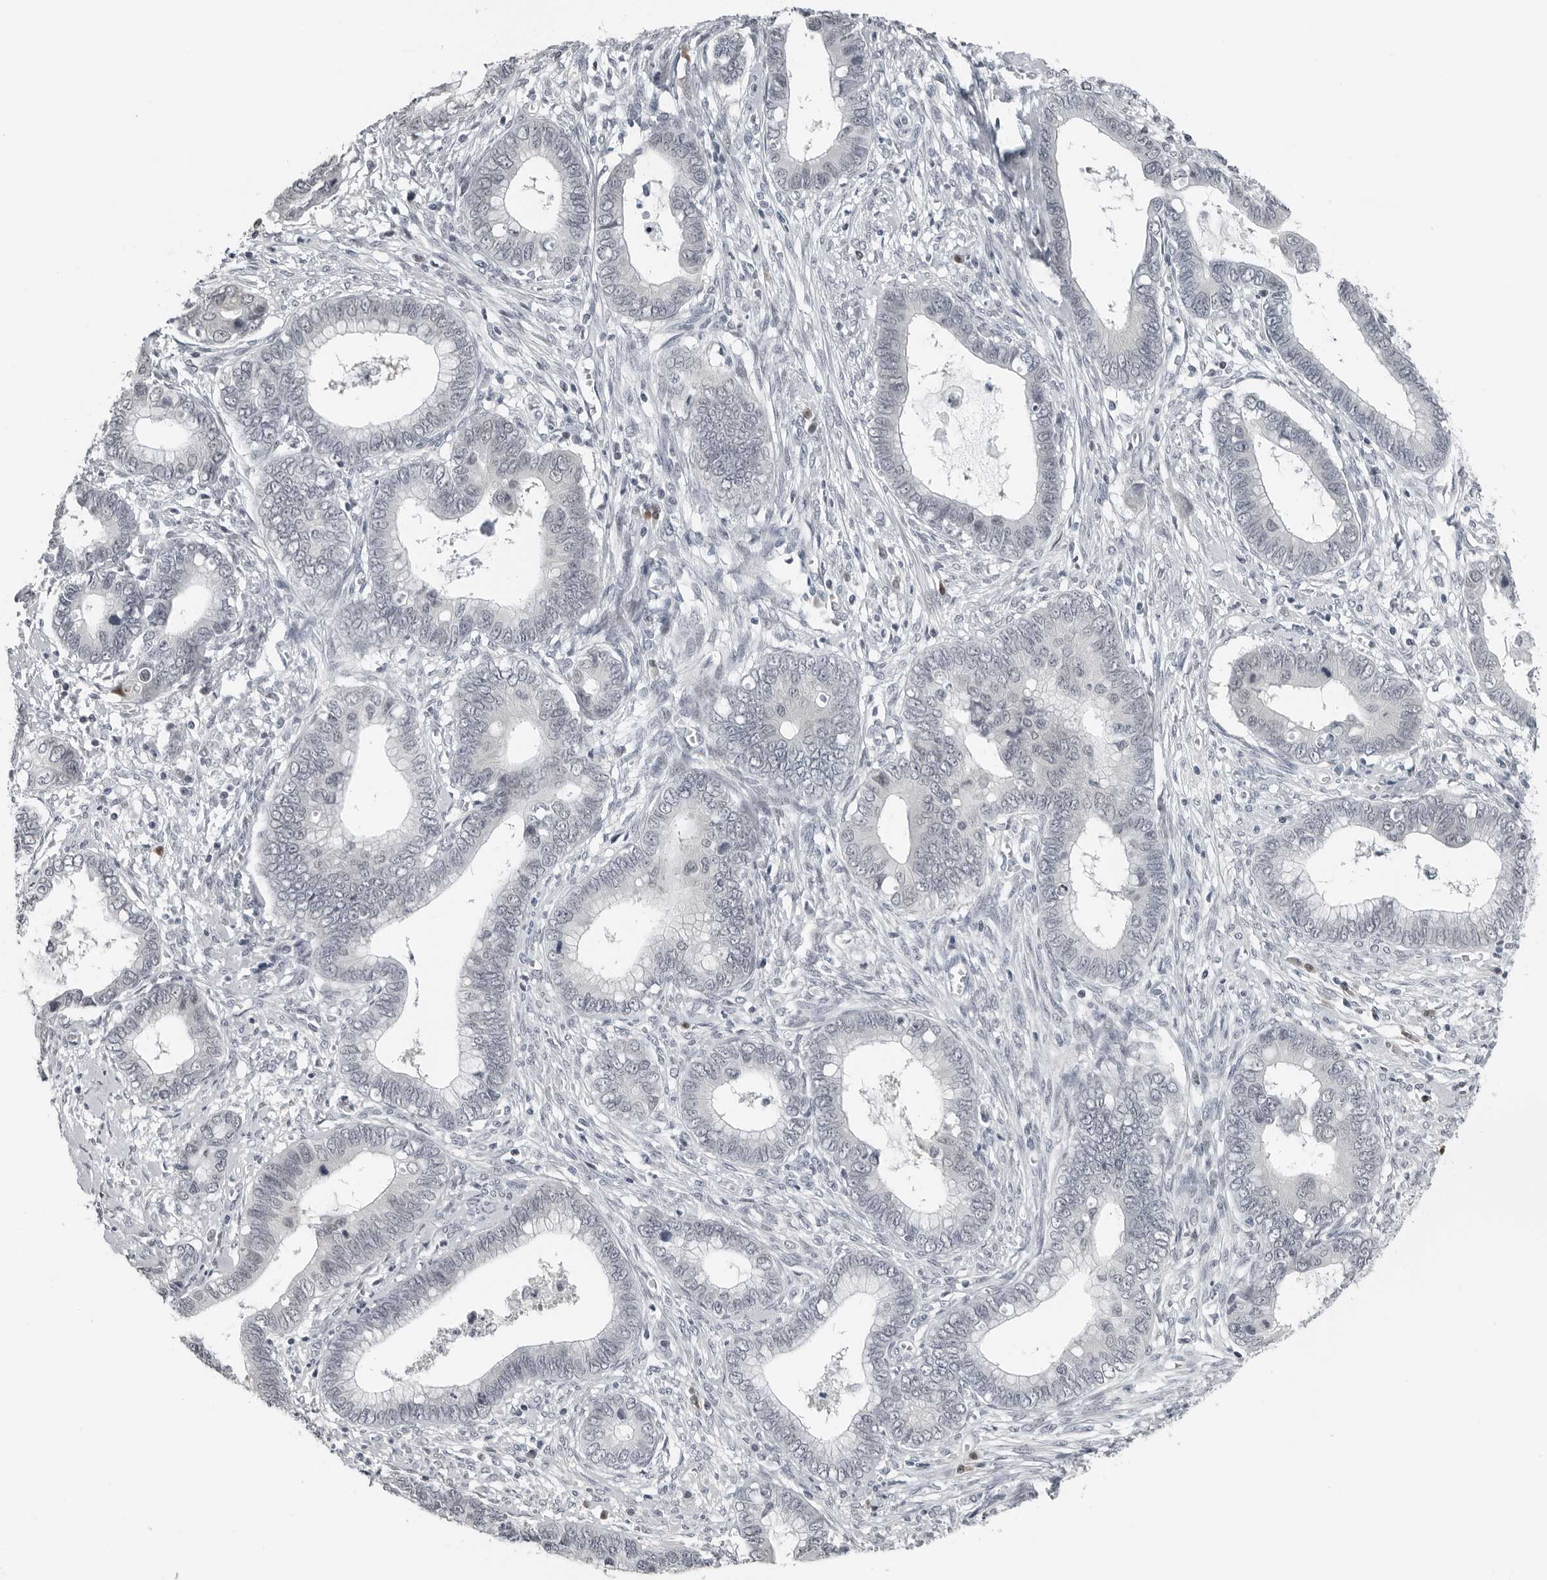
{"staining": {"intensity": "negative", "quantity": "none", "location": "none"}, "tissue": "cervical cancer", "cell_type": "Tumor cells", "image_type": "cancer", "snomed": [{"axis": "morphology", "description": "Adenocarcinoma, NOS"}, {"axis": "topography", "description": "Cervix"}], "caption": "High magnification brightfield microscopy of adenocarcinoma (cervical) stained with DAB (3,3'-diaminobenzidine) (brown) and counterstained with hematoxylin (blue): tumor cells show no significant staining. The staining was performed using DAB to visualize the protein expression in brown, while the nuclei were stained in blue with hematoxylin (Magnification: 20x).", "gene": "PPP1R42", "patient": {"sex": "female", "age": 44}}